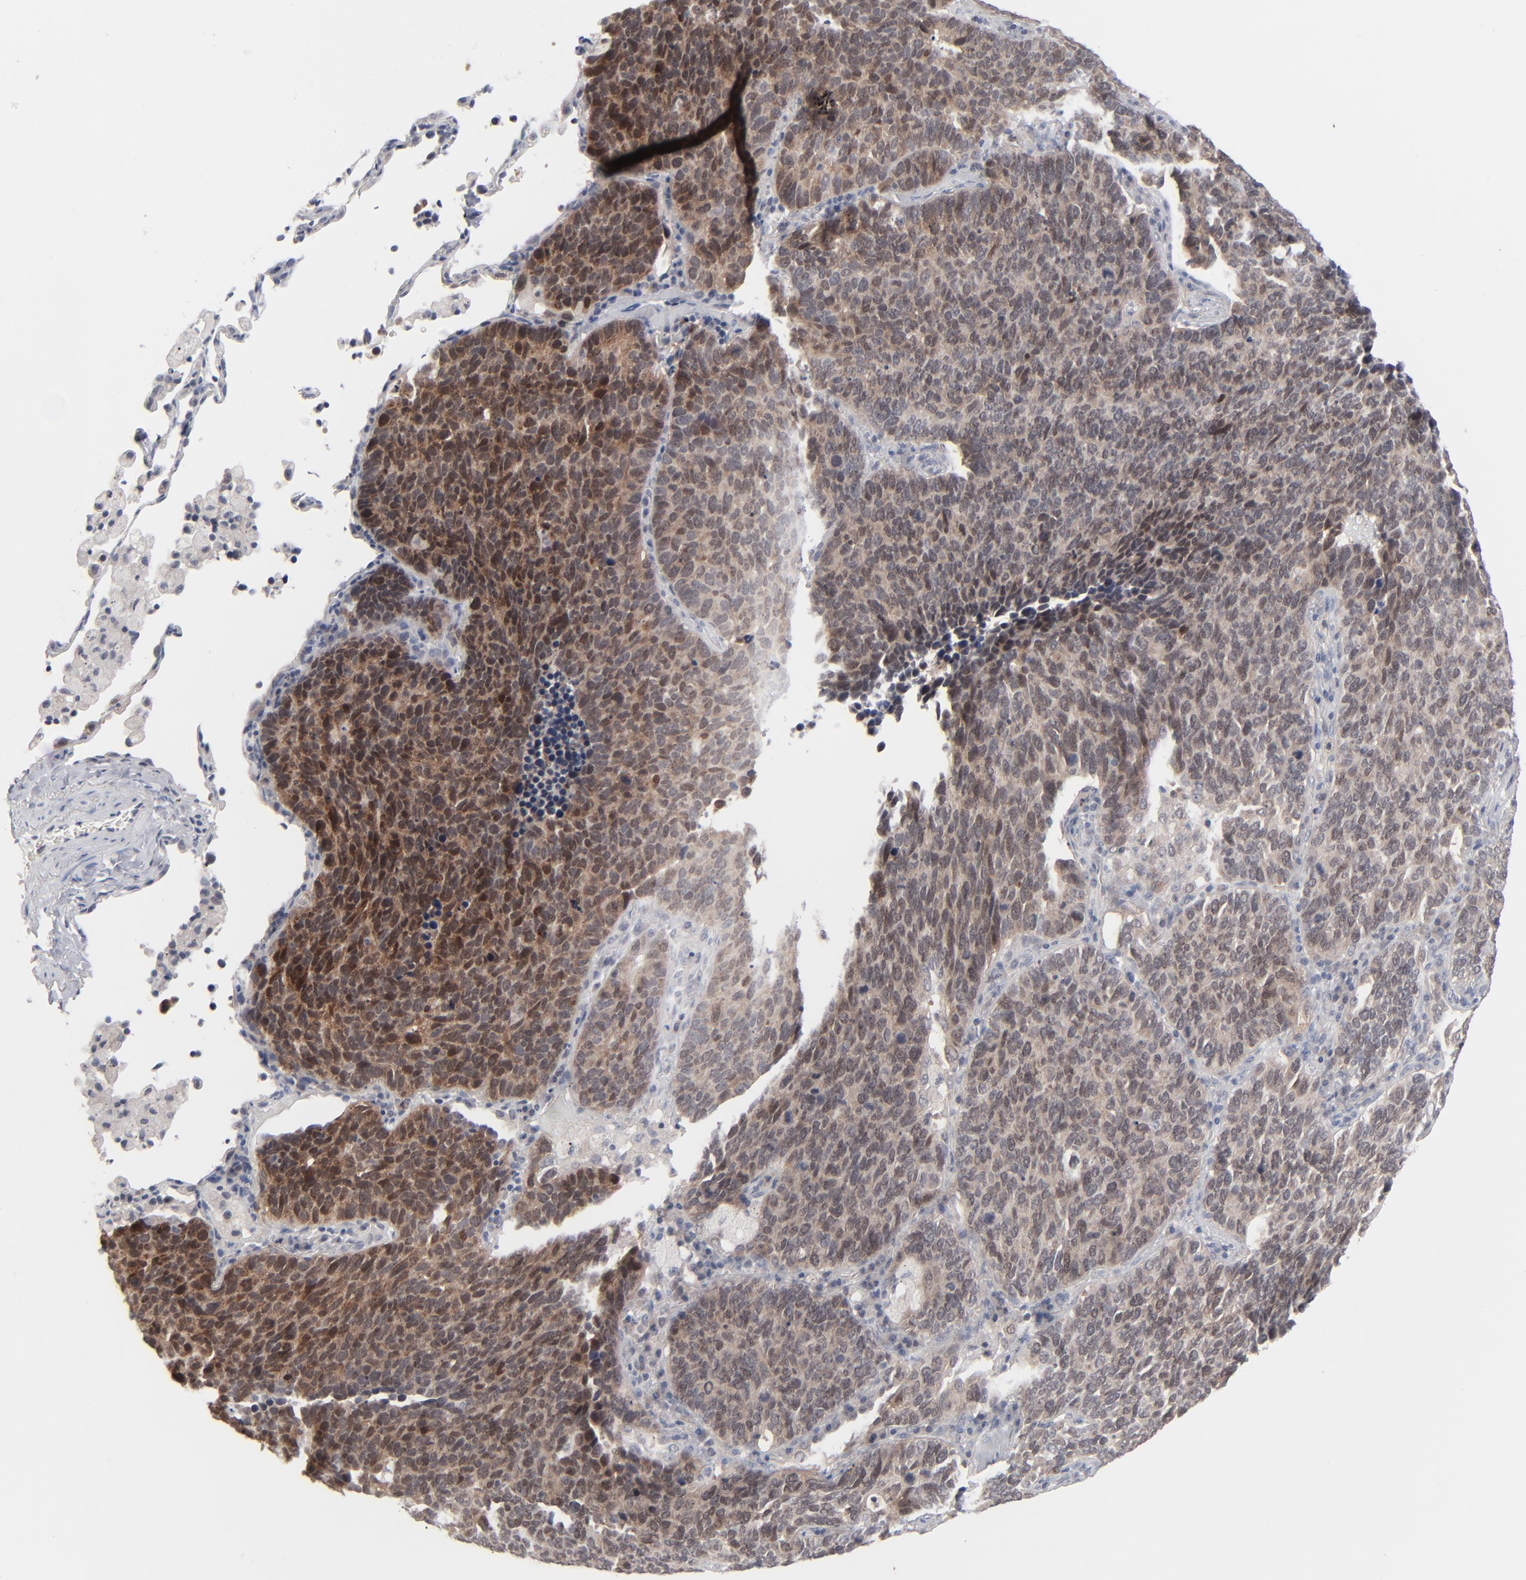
{"staining": {"intensity": "moderate", "quantity": ">75%", "location": "cytoplasmic/membranous,nuclear"}, "tissue": "lung cancer", "cell_type": "Tumor cells", "image_type": "cancer", "snomed": [{"axis": "morphology", "description": "Neoplasm, malignant, NOS"}, {"axis": "topography", "description": "Lung"}], "caption": "Lung cancer (malignant neoplasm) was stained to show a protein in brown. There is medium levels of moderate cytoplasmic/membranous and nuclear expression in about >75% of tumor cells. Ihc stains the protein of interest in brown and the nuclei are stained blue.", "gene": "POF1B", "patient": {"sex": "female", "age": 75}}